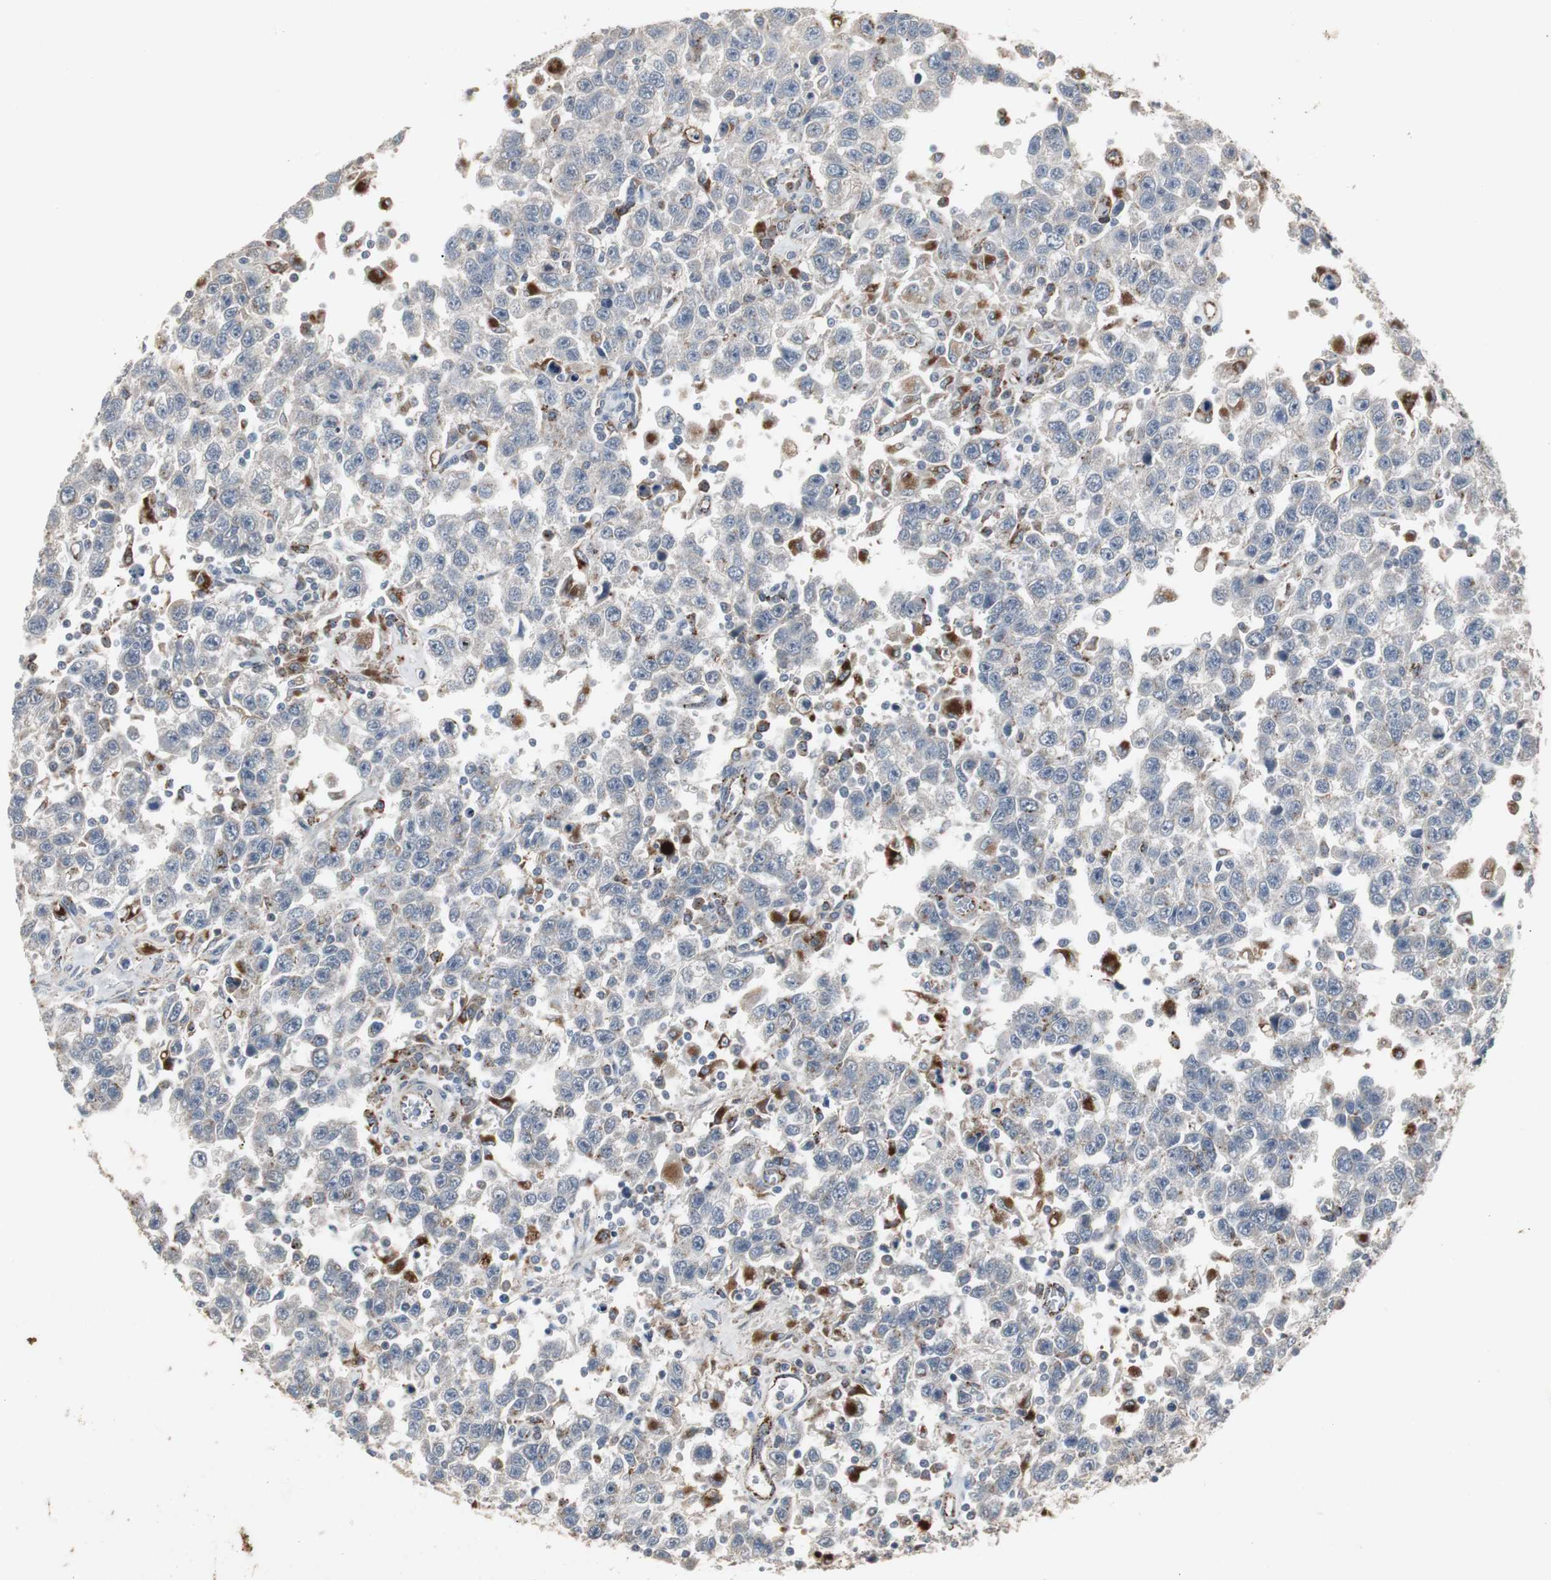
{"staining": {"intensity": "negative", "quantity": "none", "location": "none"}, "tissue": "testis cancer", "cell_type": "Tumor cells", "image_type": "cancer", "snomed": [{"axis": "morphology", "description": "Seminoma, NOS"}, {"axis": "topography", "description": "Testis"}], "caption": "This image is of testis cancer stained with immunohistochemistry to label a protein in brown with the nuclei are counter-stained blue. There is no expression in tumor cells.", "gene": "GBA1", "patient": {"sex": "male", "age": 41}}